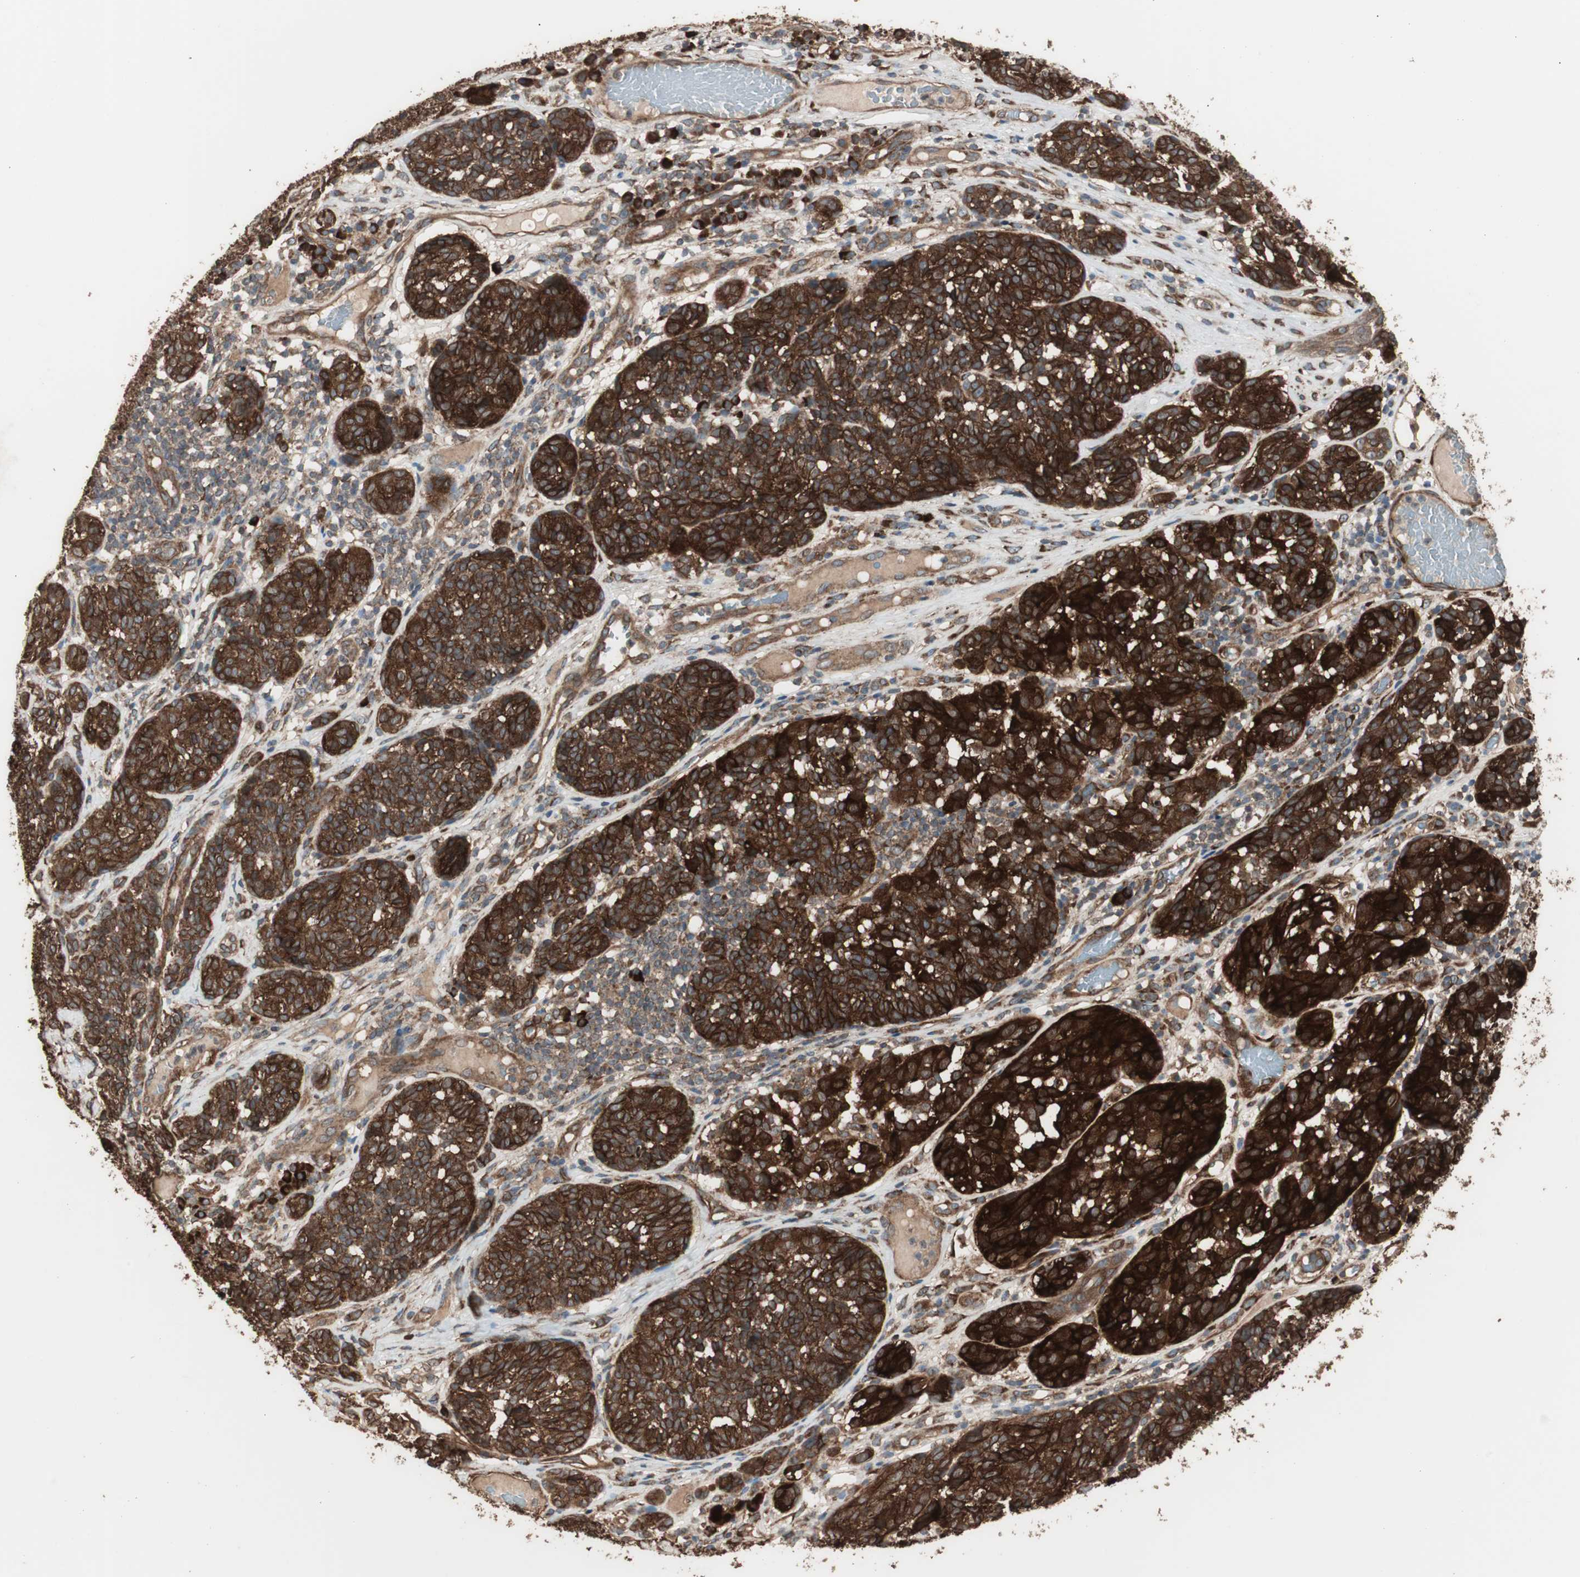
{"staining": {"intensity": "strong", "quantity": ">75%", "location": "cytoplasmic/membranous"}, "tissue": "melanoma", "cell_type": "Tumor cells", "image_type": "cancer", "snomed": [{"axis": "morphology", "description": "Malignant melanoma, NOS"}, {"axis": "topography", "description": "Skin"}], "caption": "Human malignant melanoma stained for a protein (brown) exhibits strong cytoplasmic/membranous positive positivity in approximately >75% of tumor cells.", "gene": "LZTS1", "patient": {"sex": "female", "age": 46}}